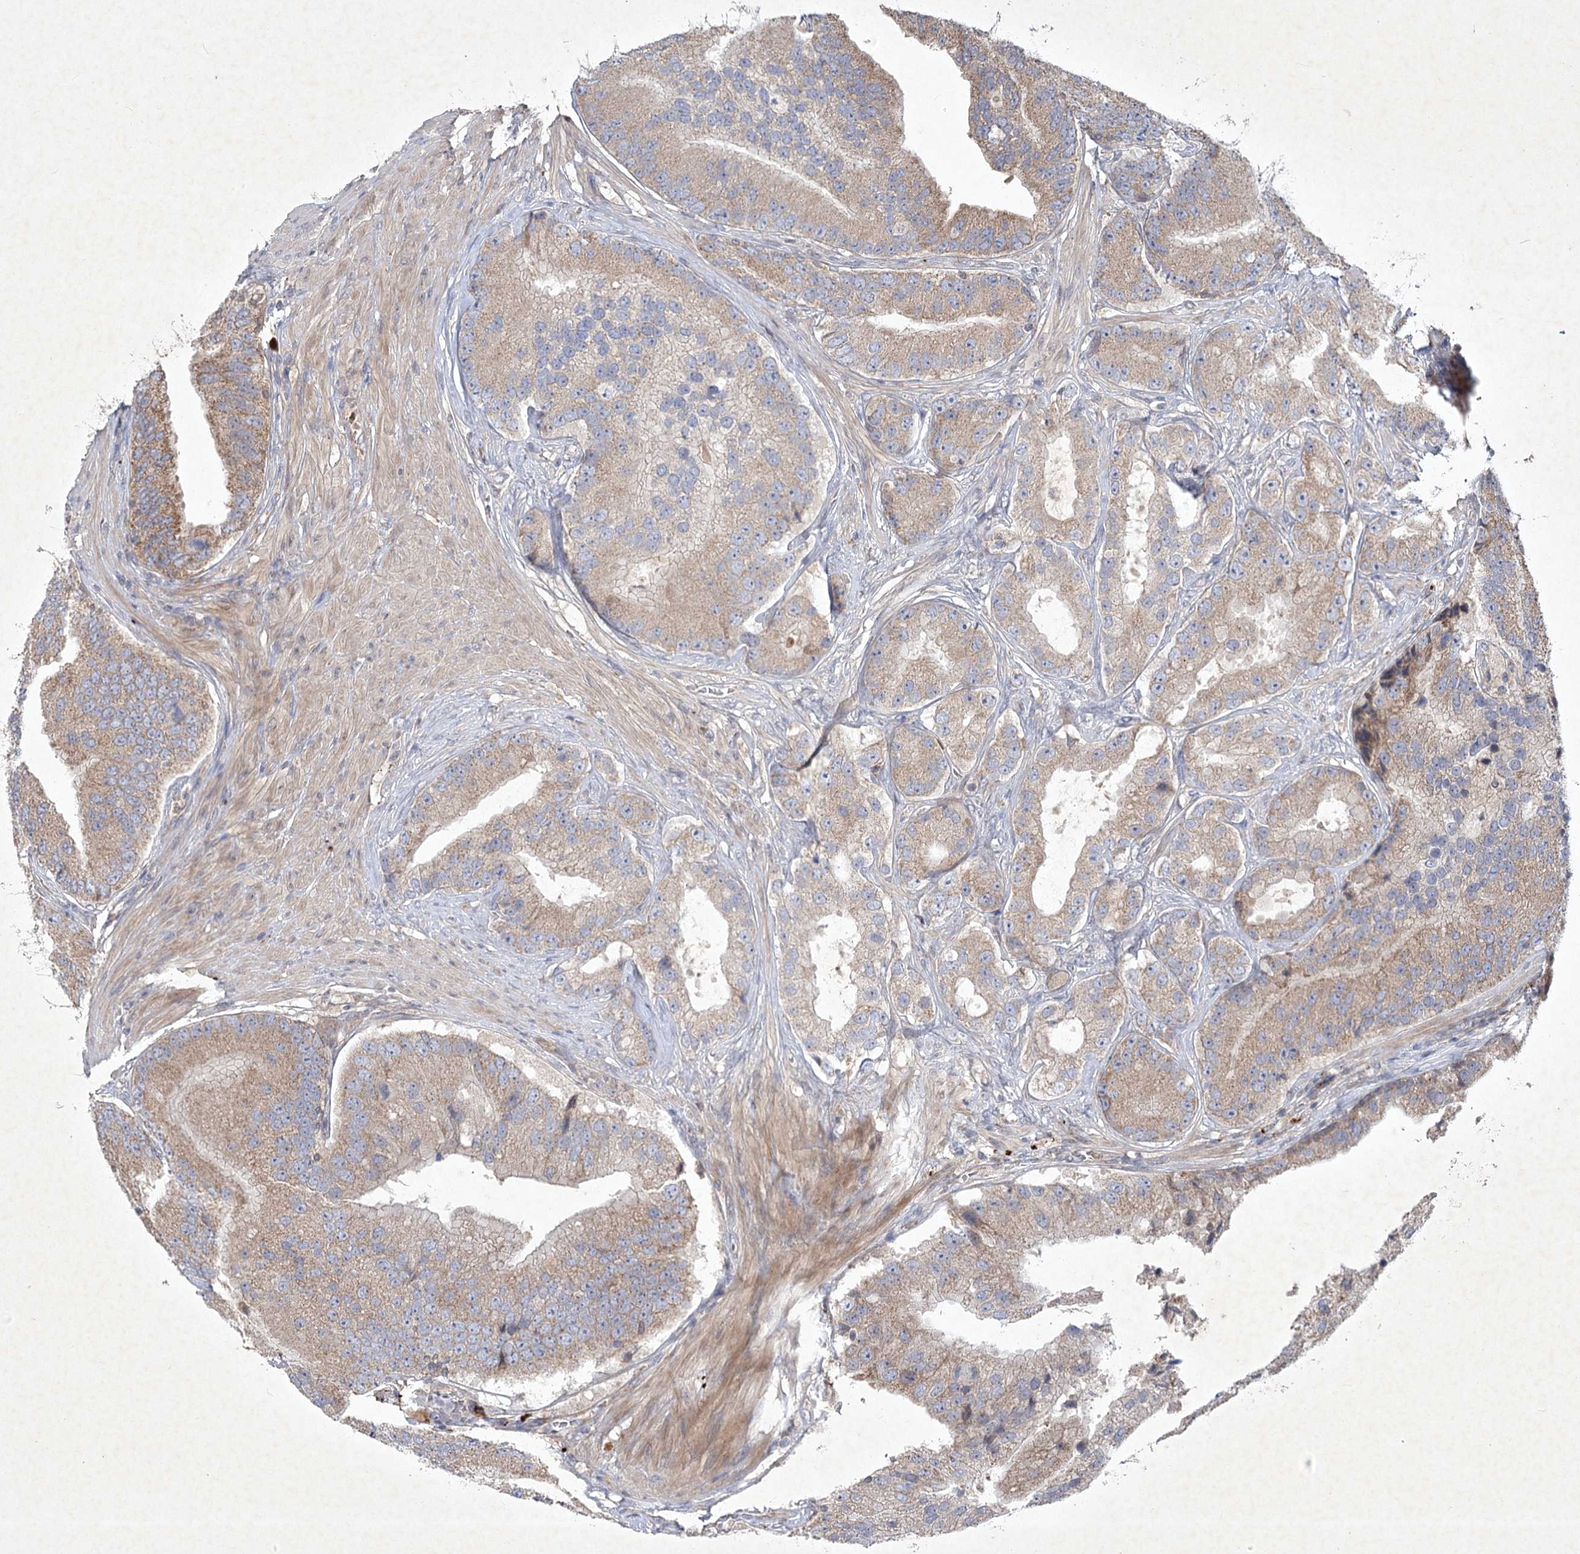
{"staining": {"intensity": "moderate", "quantity": ">75%", "location": "cytoplasmic/membranous"}, "tissue": "prostate cancer", "cell_type": "Tumor cells", "image_type": "cancer", "snomed": [{"axis": "morphology", "description": "Adenocarcinoma, High grade"}, {"axis": "topography", "description": "Prostate"}], "caption": "Prostate high-grade adenocarcinoma tissue reveals moderate cytoplasmic/membranous expression in about >75% of tumor cells, visualized by immunohistochemistry.", "gene": "PYROXD2", "patient": {"sex": "male", "age": 70}}